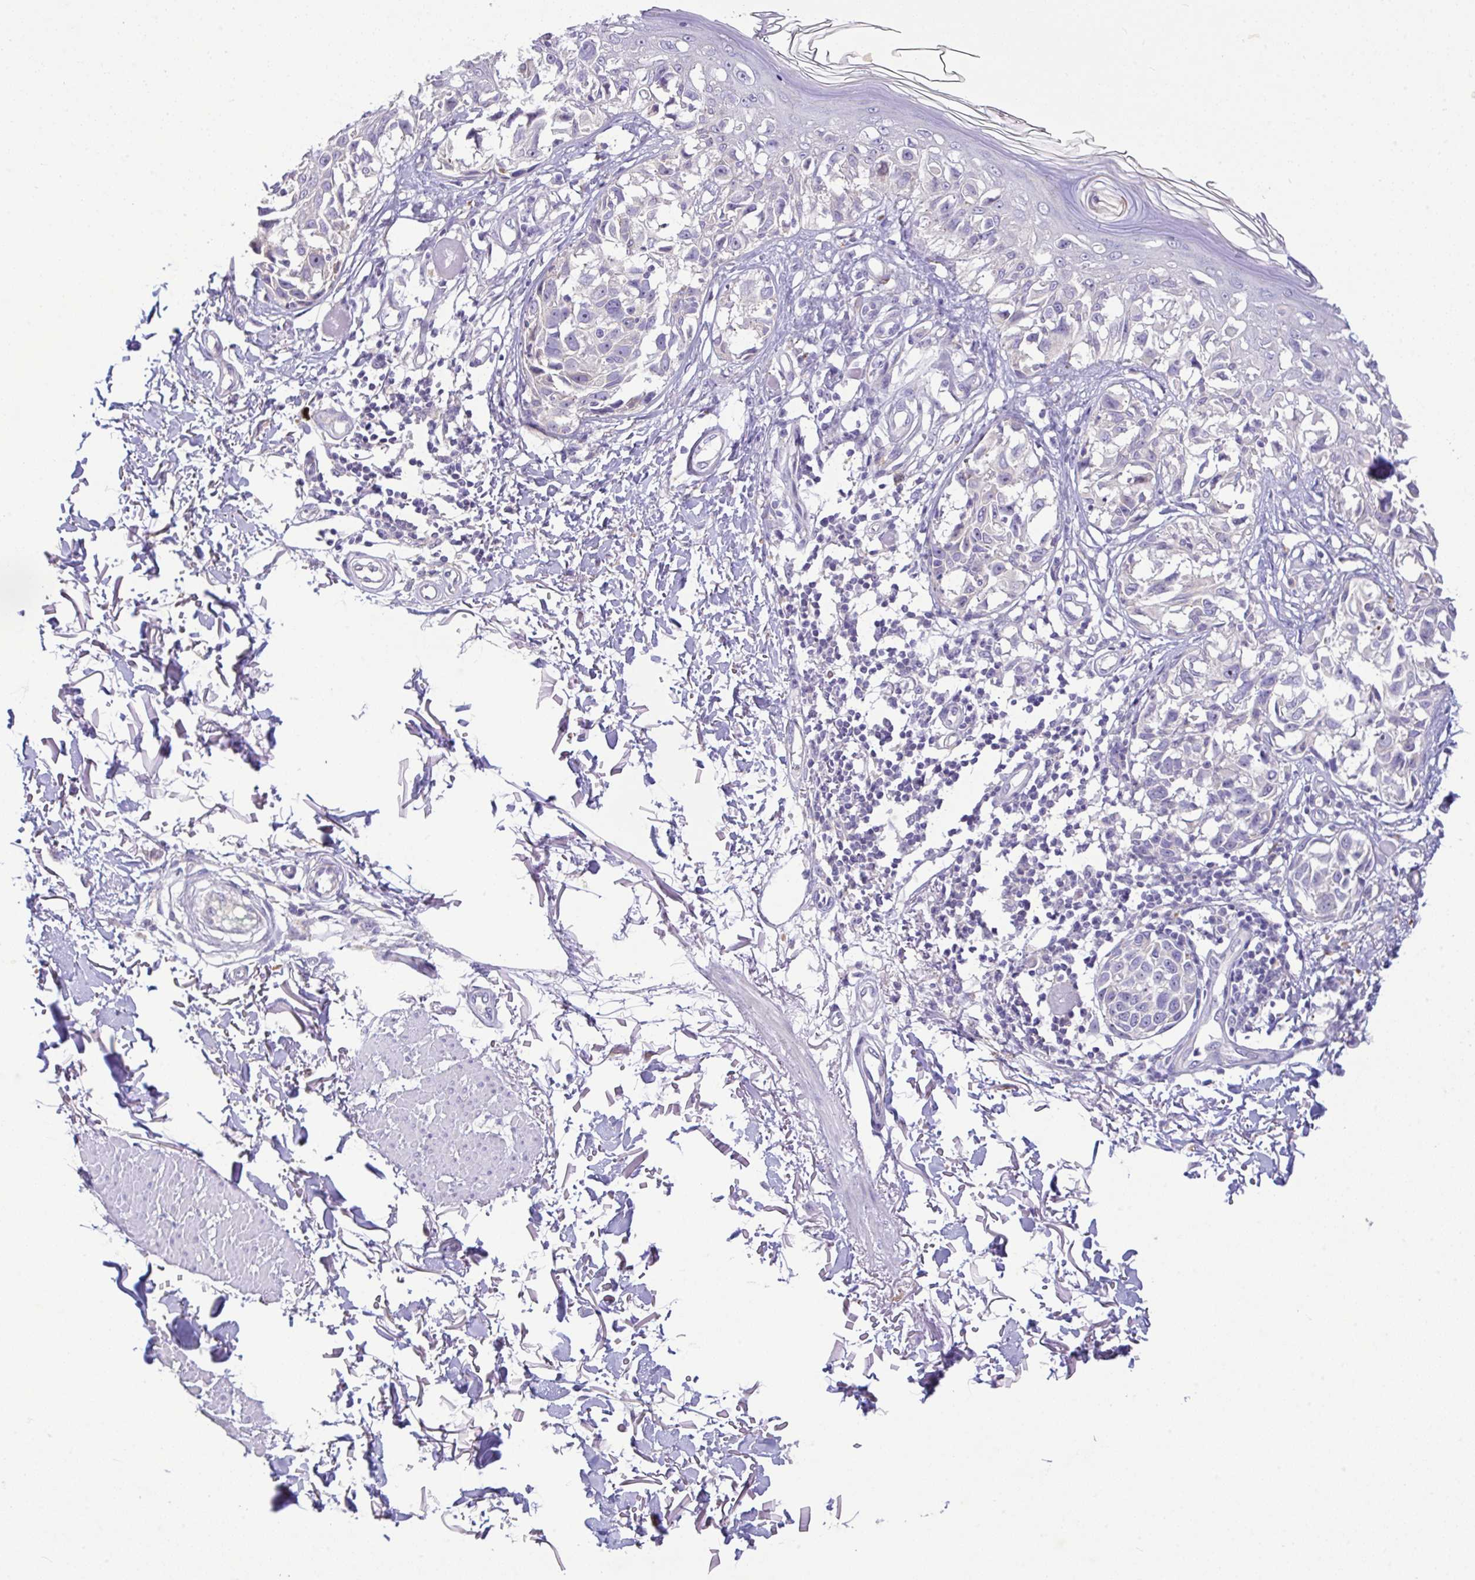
{"staining": {"intensity": "negative", "quantity": "none", "location": "none"}, "tissue": "melanoma", "cell_type": "Tumor cells", "image_type": "cancer", "snomed": [{"axis": "morphology", "description": "Malignant melanoma, NOS"}, {"axis": "topography", "description": "Skin"}], "caption": "A photomicrograph of human melanoma is negative for staining in tumor cells.", "gene": "EPN3", "patient": {"sex": "male", "age": 73}}